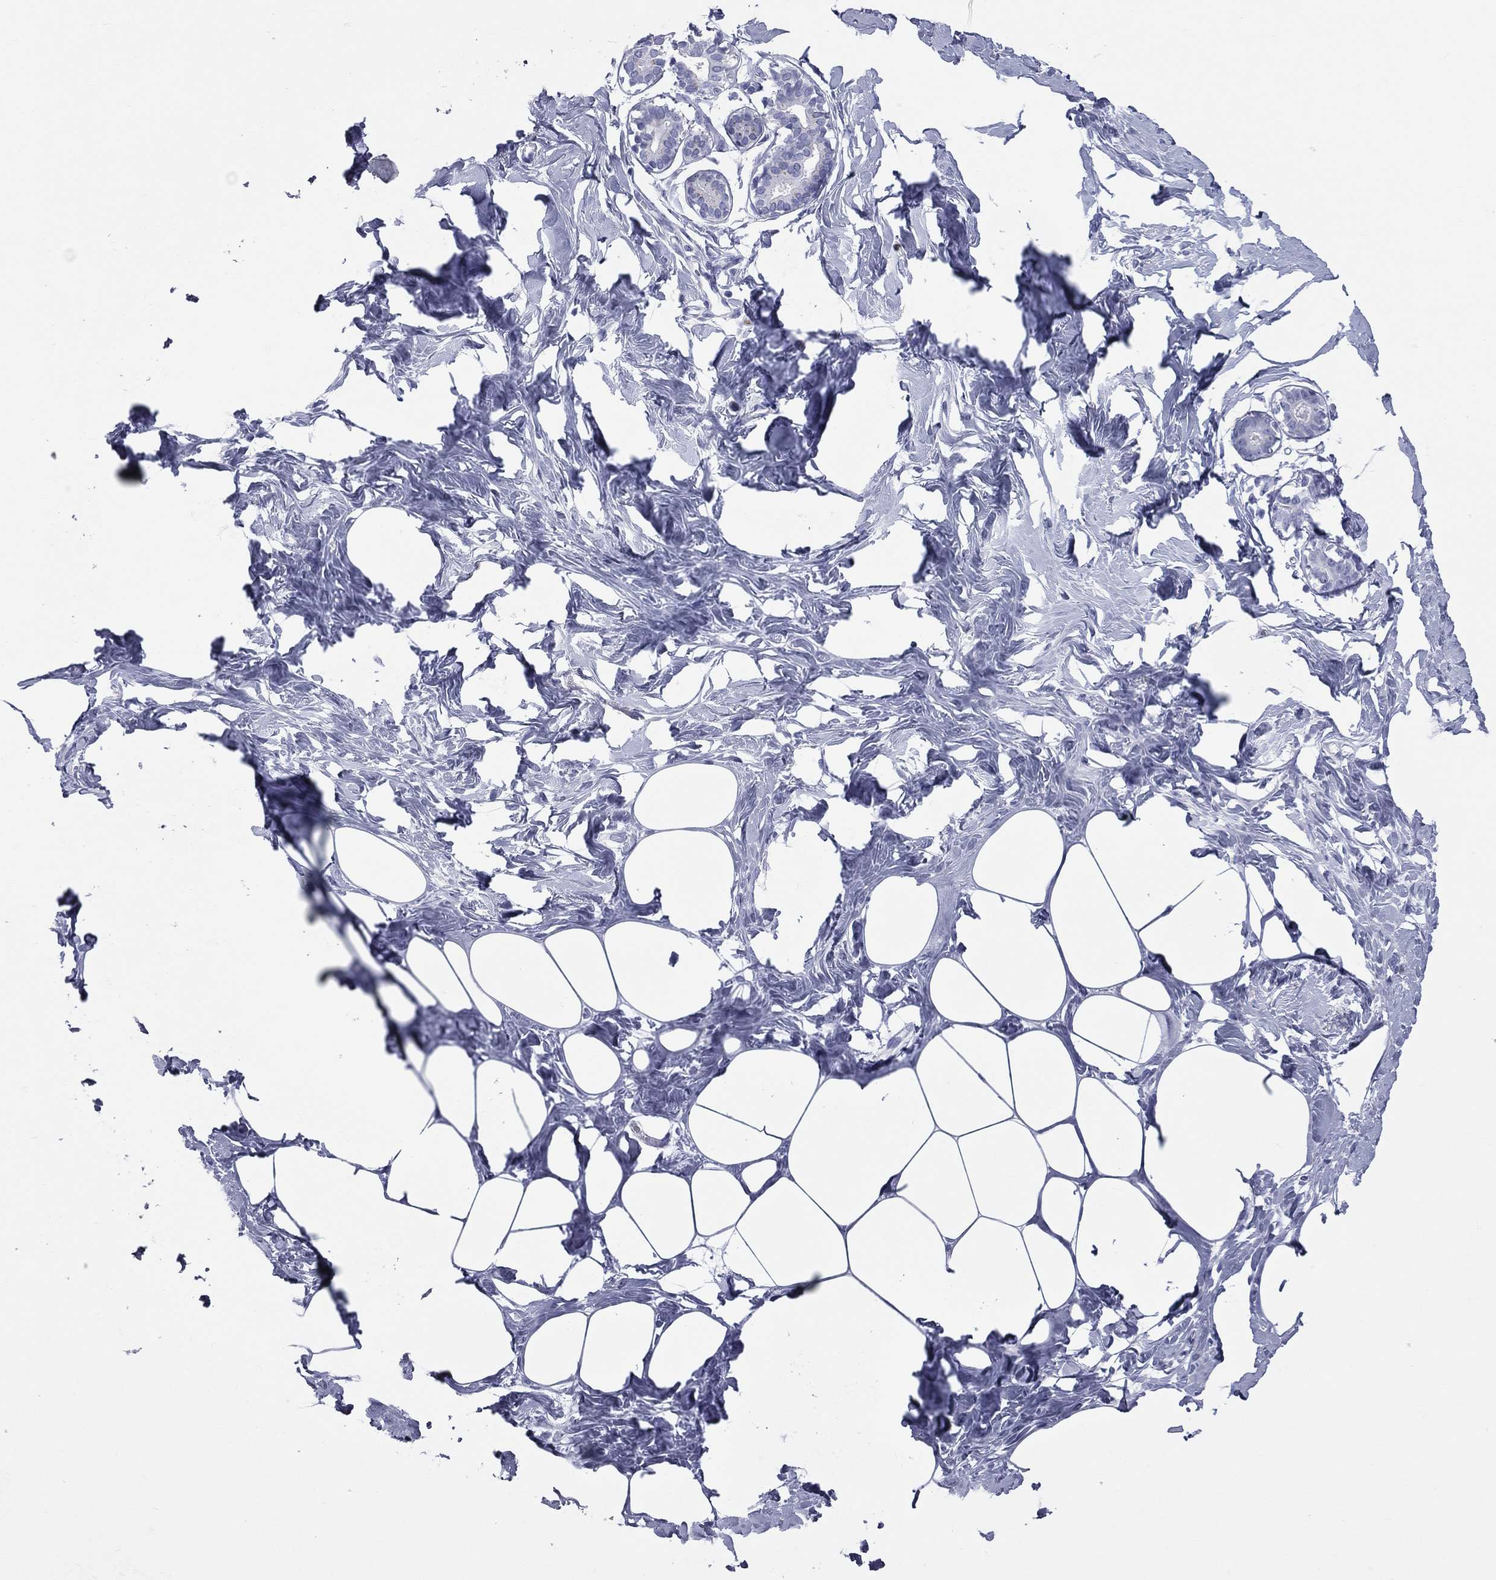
{"staining": {"intensity": "negative", "quantity": "none", "location": "none"}, "tissue": "breast", "cell_type": "Adipocytes", "image_type": "normal", "snomed": [{"axis": "morphology", "description": "Normal tissue, NOS"}, {"axis": "morphology", "description": "Lobular carcinoma, in situ"}, {"axis": "topography", "description": "Breast"}], "caption": "An immunohistochemistry image of benign breast is shown. There is no staining in adipocytes of breast. (DAB (3,3'-diaminobenzidine) IHC, high magnification).", "gene": "MLN", "patient": {"sex": "female", "age": 35}}